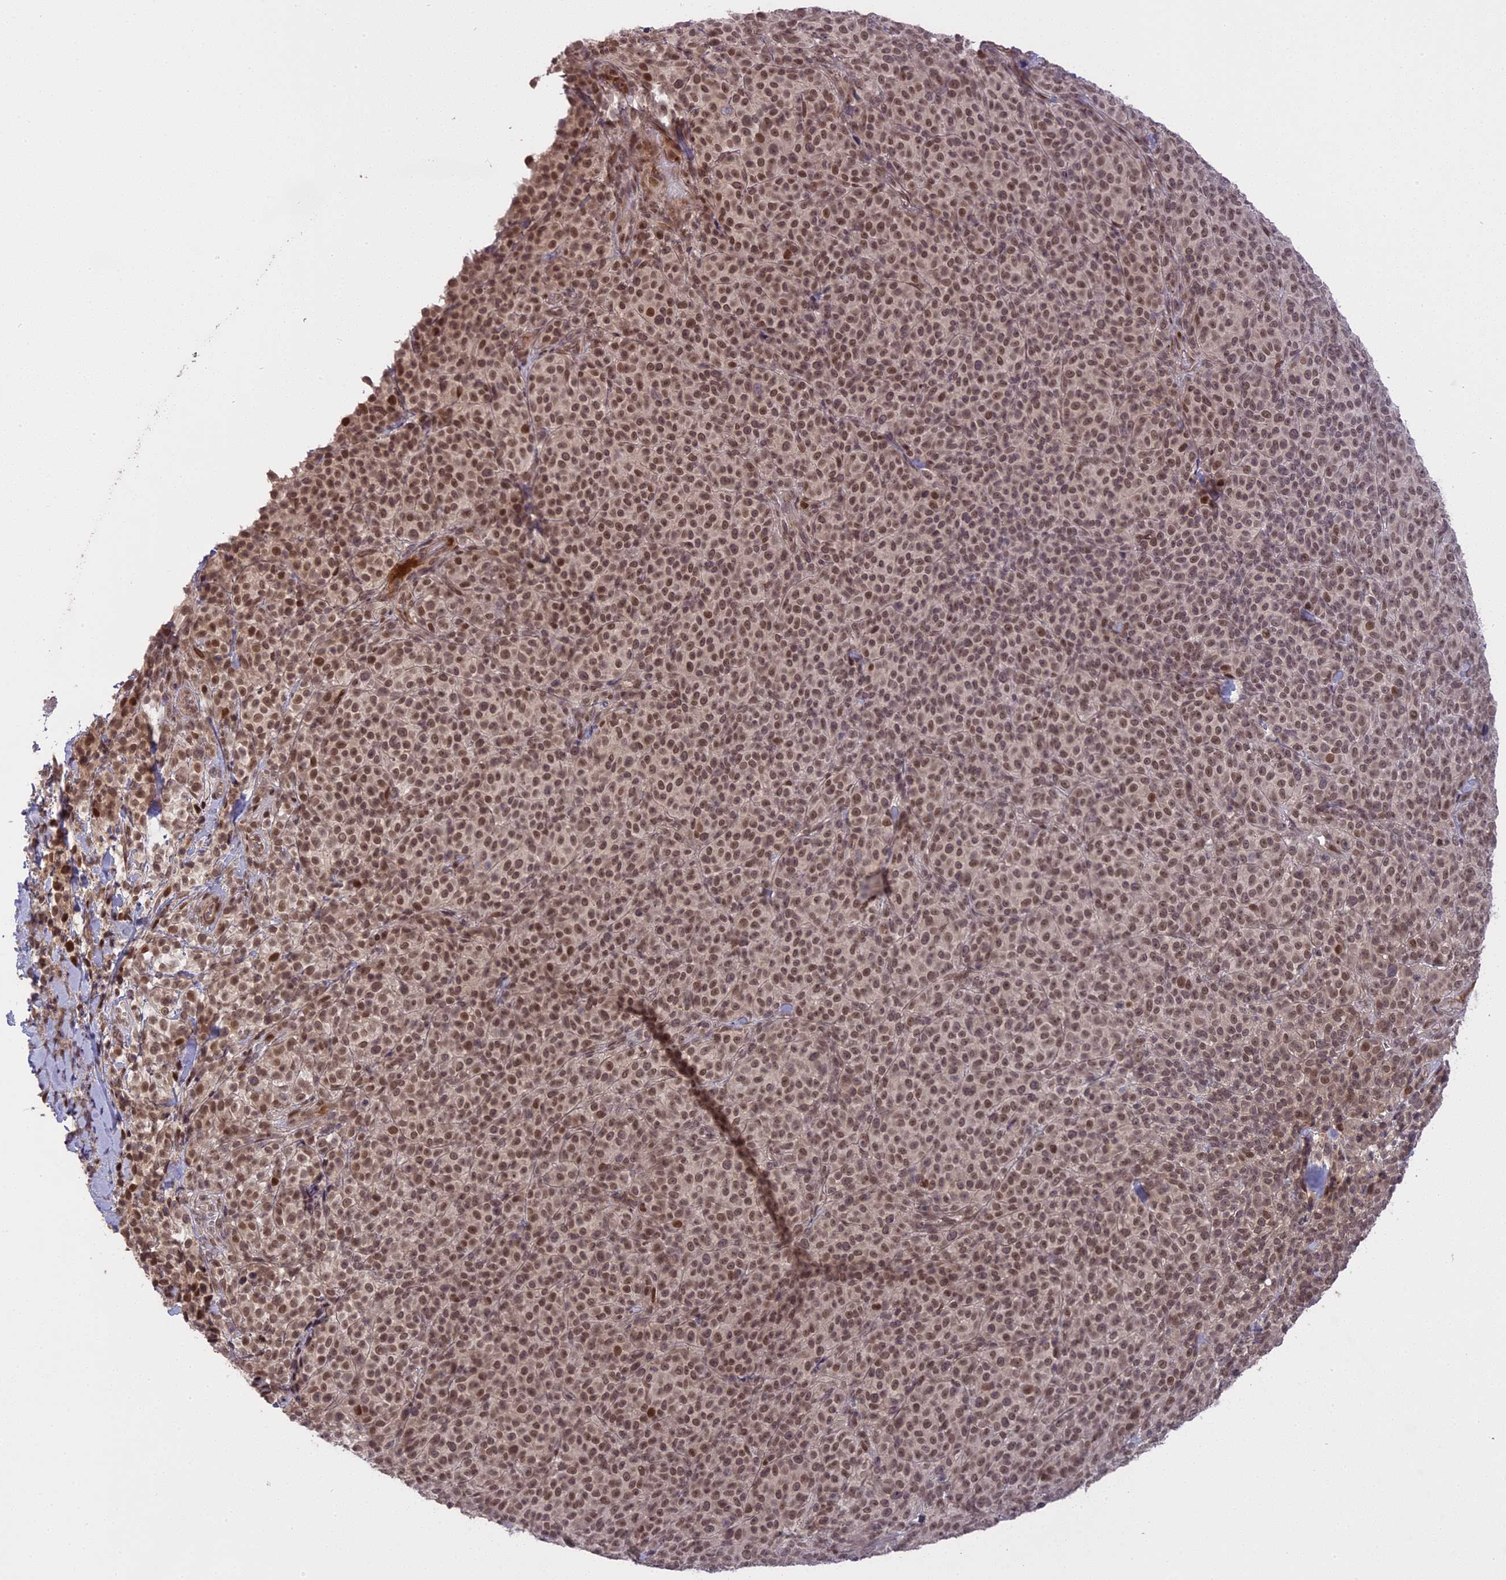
{"staining": {"intensity": "moderate", "quantity": ">75%", "location": "nuclear"}, "tissue": "melanoma", "cell_type": "Tumor cells", "image_type": "cancer", "snomed": [{"axis": "morphology", "description": "Normal tissue, NOS"}, {"axis": "morphology", "description": "Malignant melanoma, NOS"}, {"axis": "topography", "description": "Skin"}], "caption": "Approximately >75% of tumor cells in malignant melanoma show moderate nuclear protein staining as visualized by brown immunohistochemical staining.", "gene": "PRELID2", "patient": {"sex": "female", "age": 34}}